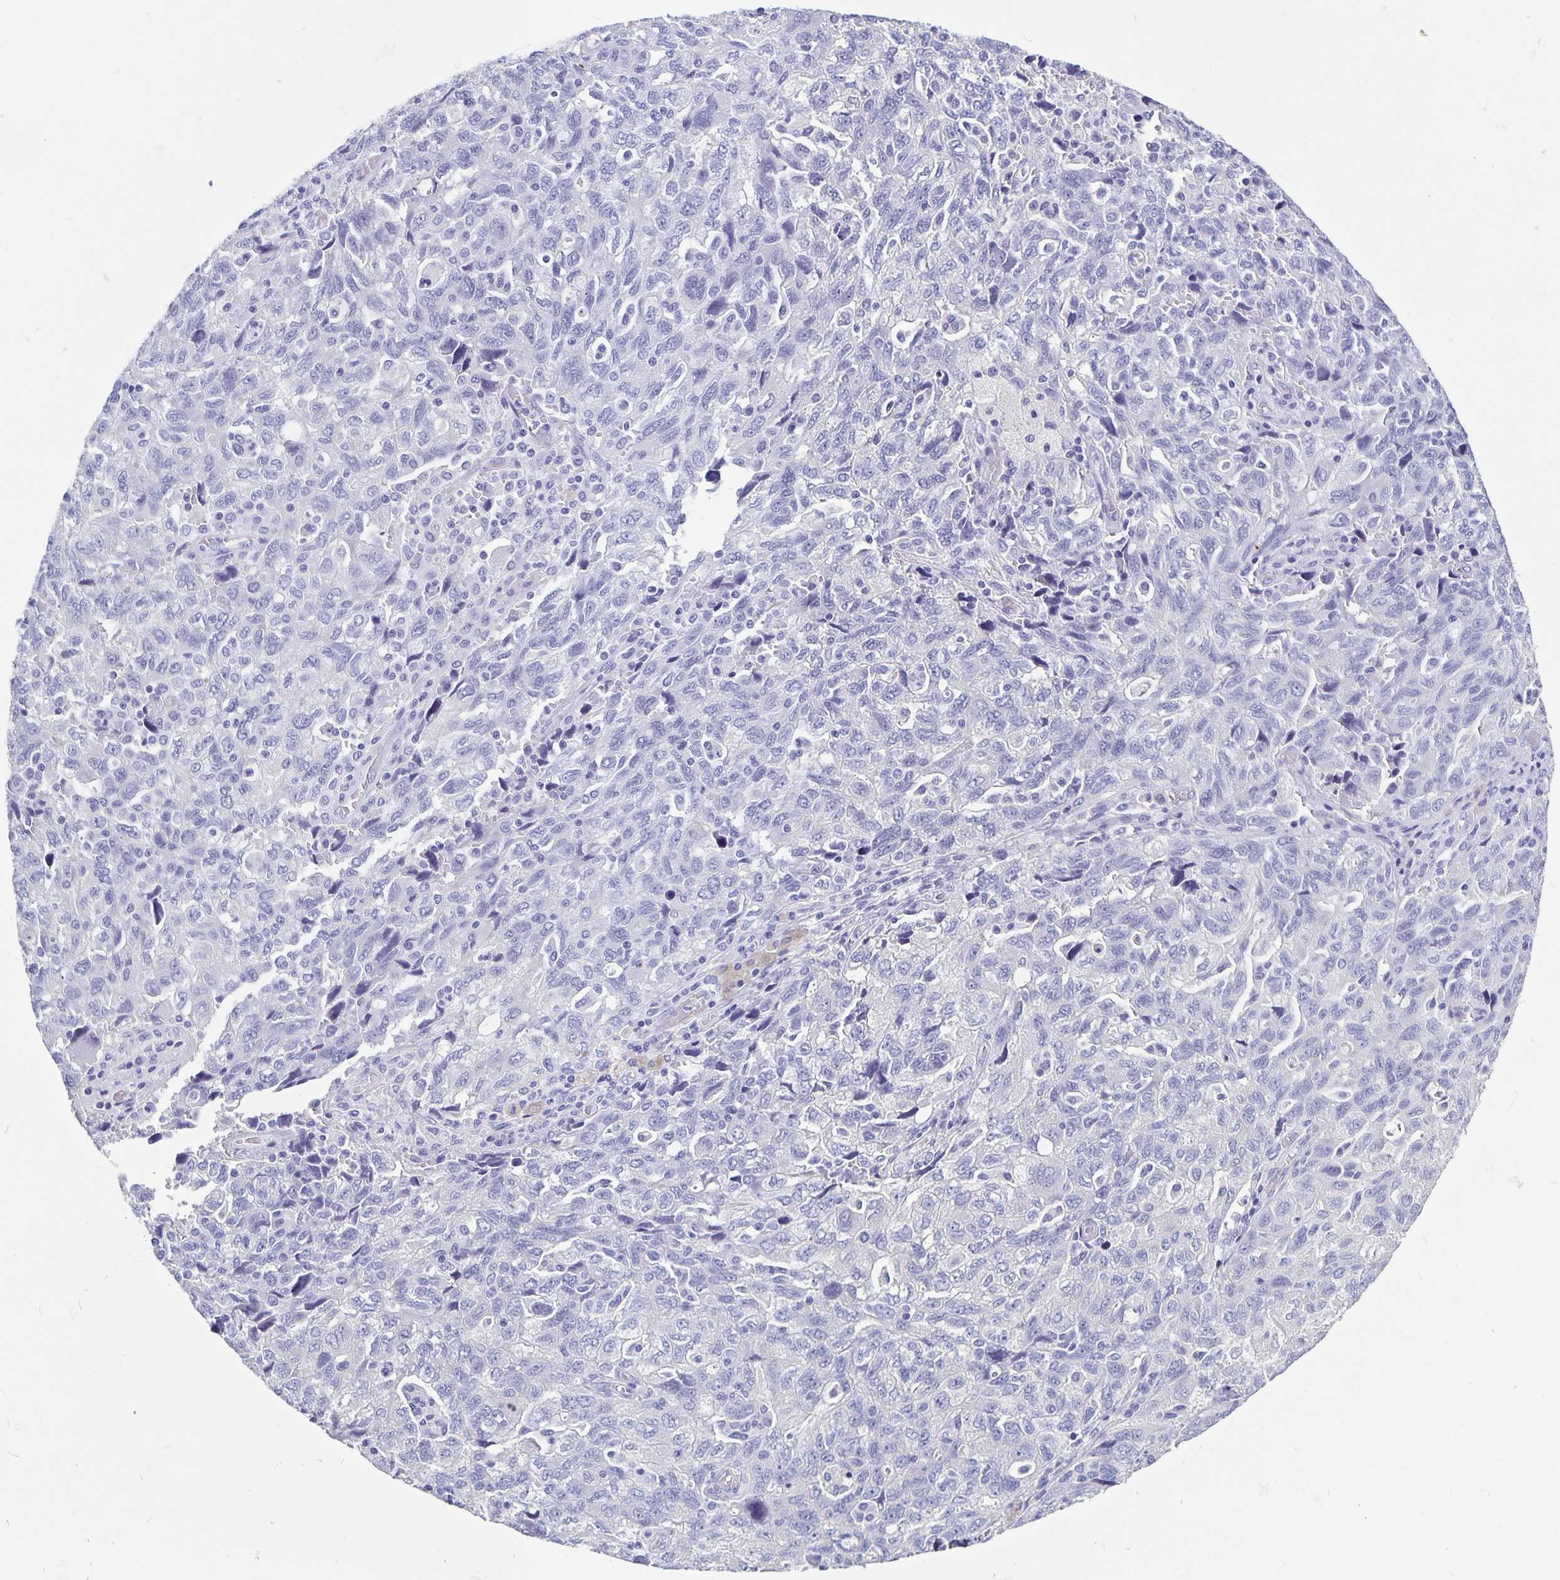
{"staining": {"intensity": "negative", "quantity": "none", "location": "none"}, "tissue": "ovarian cancer", "cell_type": "Tumor cells", "image_type": "cancer", "snomed": [{"axis": "morphology", "description": "Carcinoma, NOS"}, {"axis": "morphology", "description": "Cystadenocarcinoma, serous, NOS"}, {"axis": "topography", "description": "Ovary"}], "caption": "Tumor cells are negative for brown protein staining in ovarian cancer. (Immunohistochemistry (ihc), brightfield microscopy, high magnification).", "gene": "ODF3B", "patient": {"sex": "female", "age": 69}}